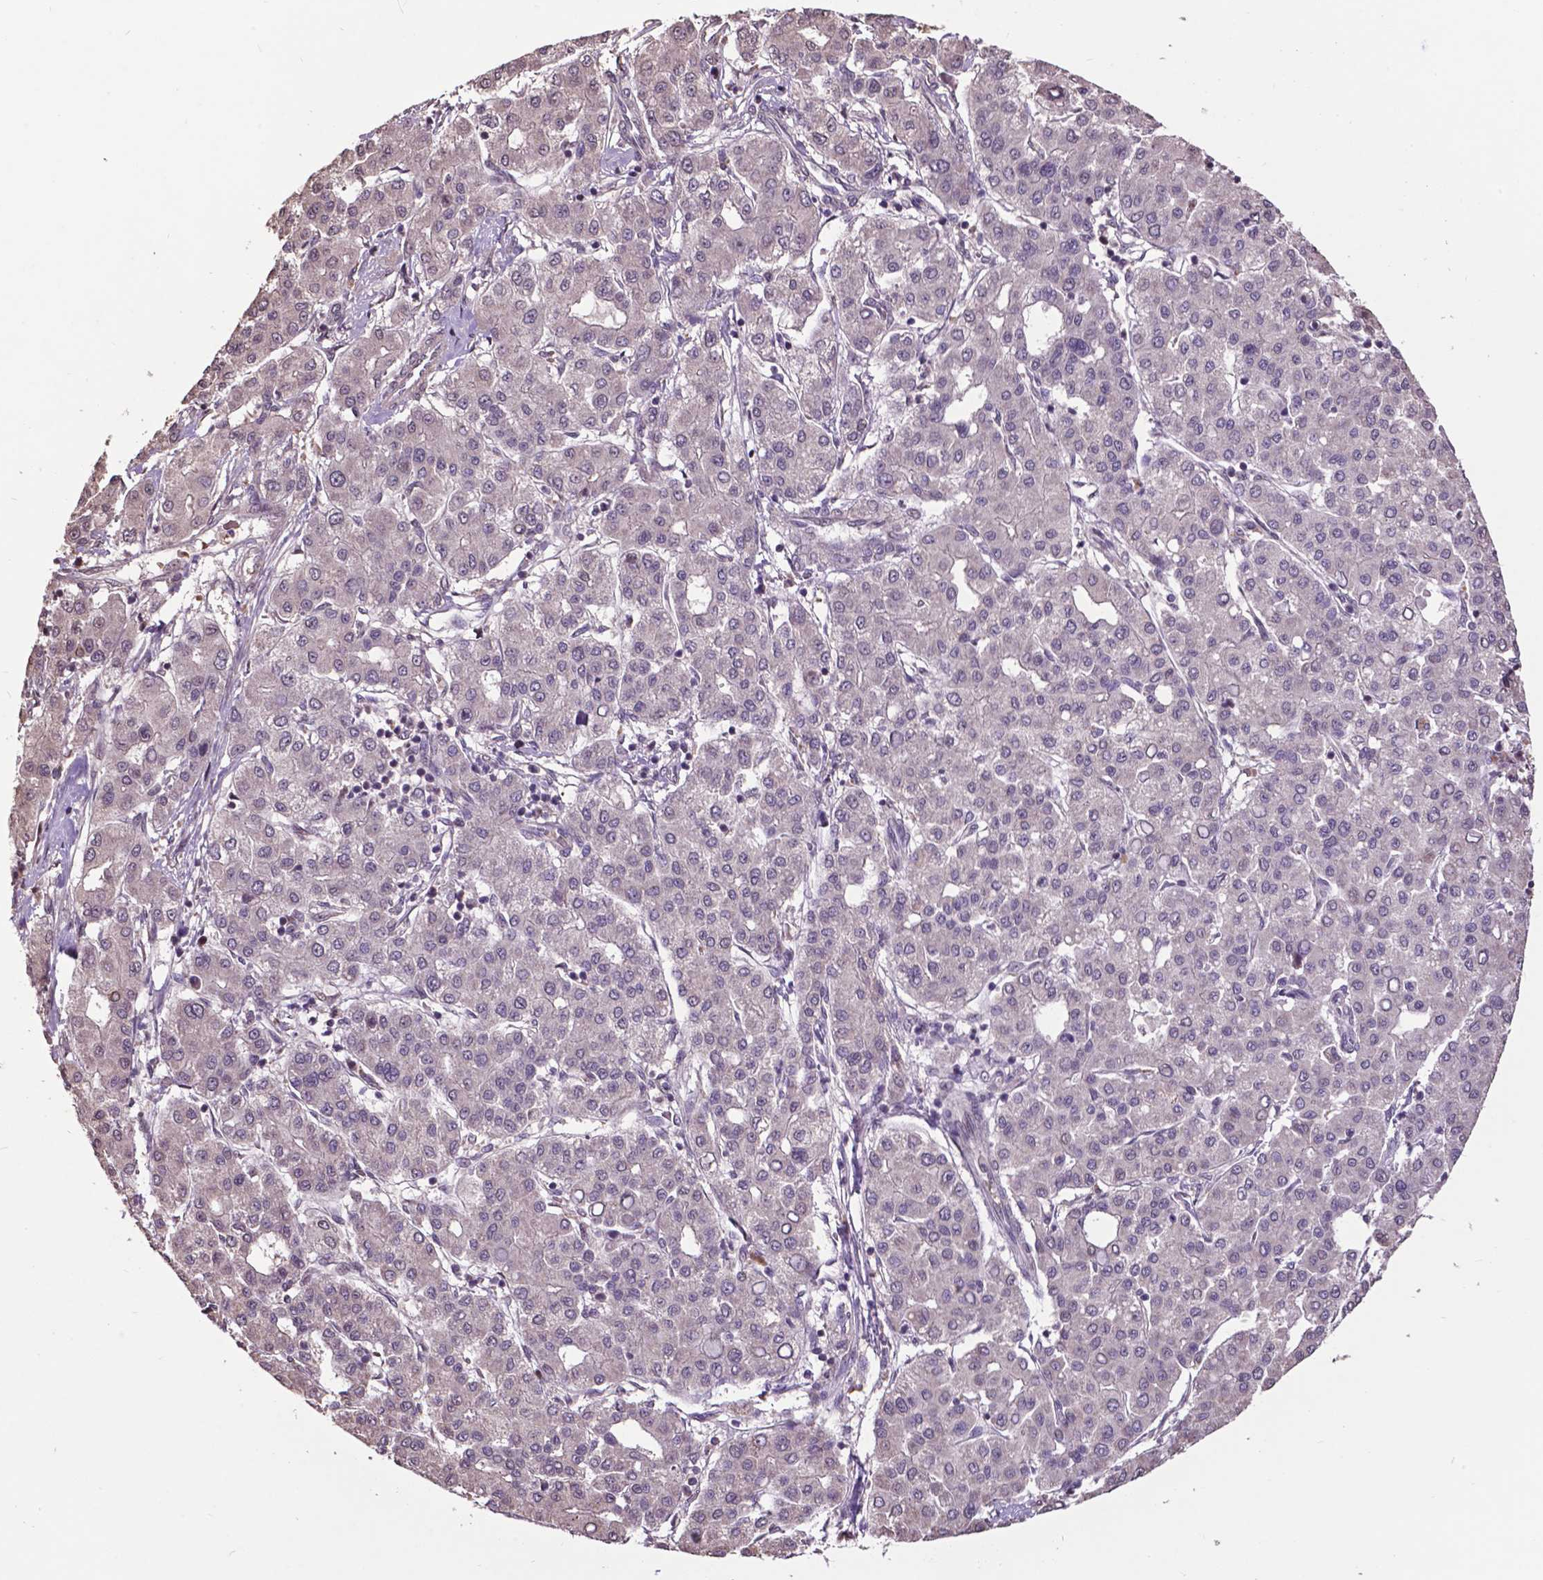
{"staining": {"intensity": "negative", "quantity": "none", "location": "none"}, "tissue": "liver cancer", "cell_type": "Tumor cells", "image_type": "cancer", "snomed": [{"axis": "morphology", "description": "Carcinoma, Hepatocellular, NOS"}, {"axis": "topography", "description": "Liver"}], "caption": "DAB (3,3'-diaminobenzidine) immunohistochemical staining of human liver cancer displays no significant expression in tumor cells.", "gene": "GLRA2", "patient": {"sex": "male", "age": 65}}